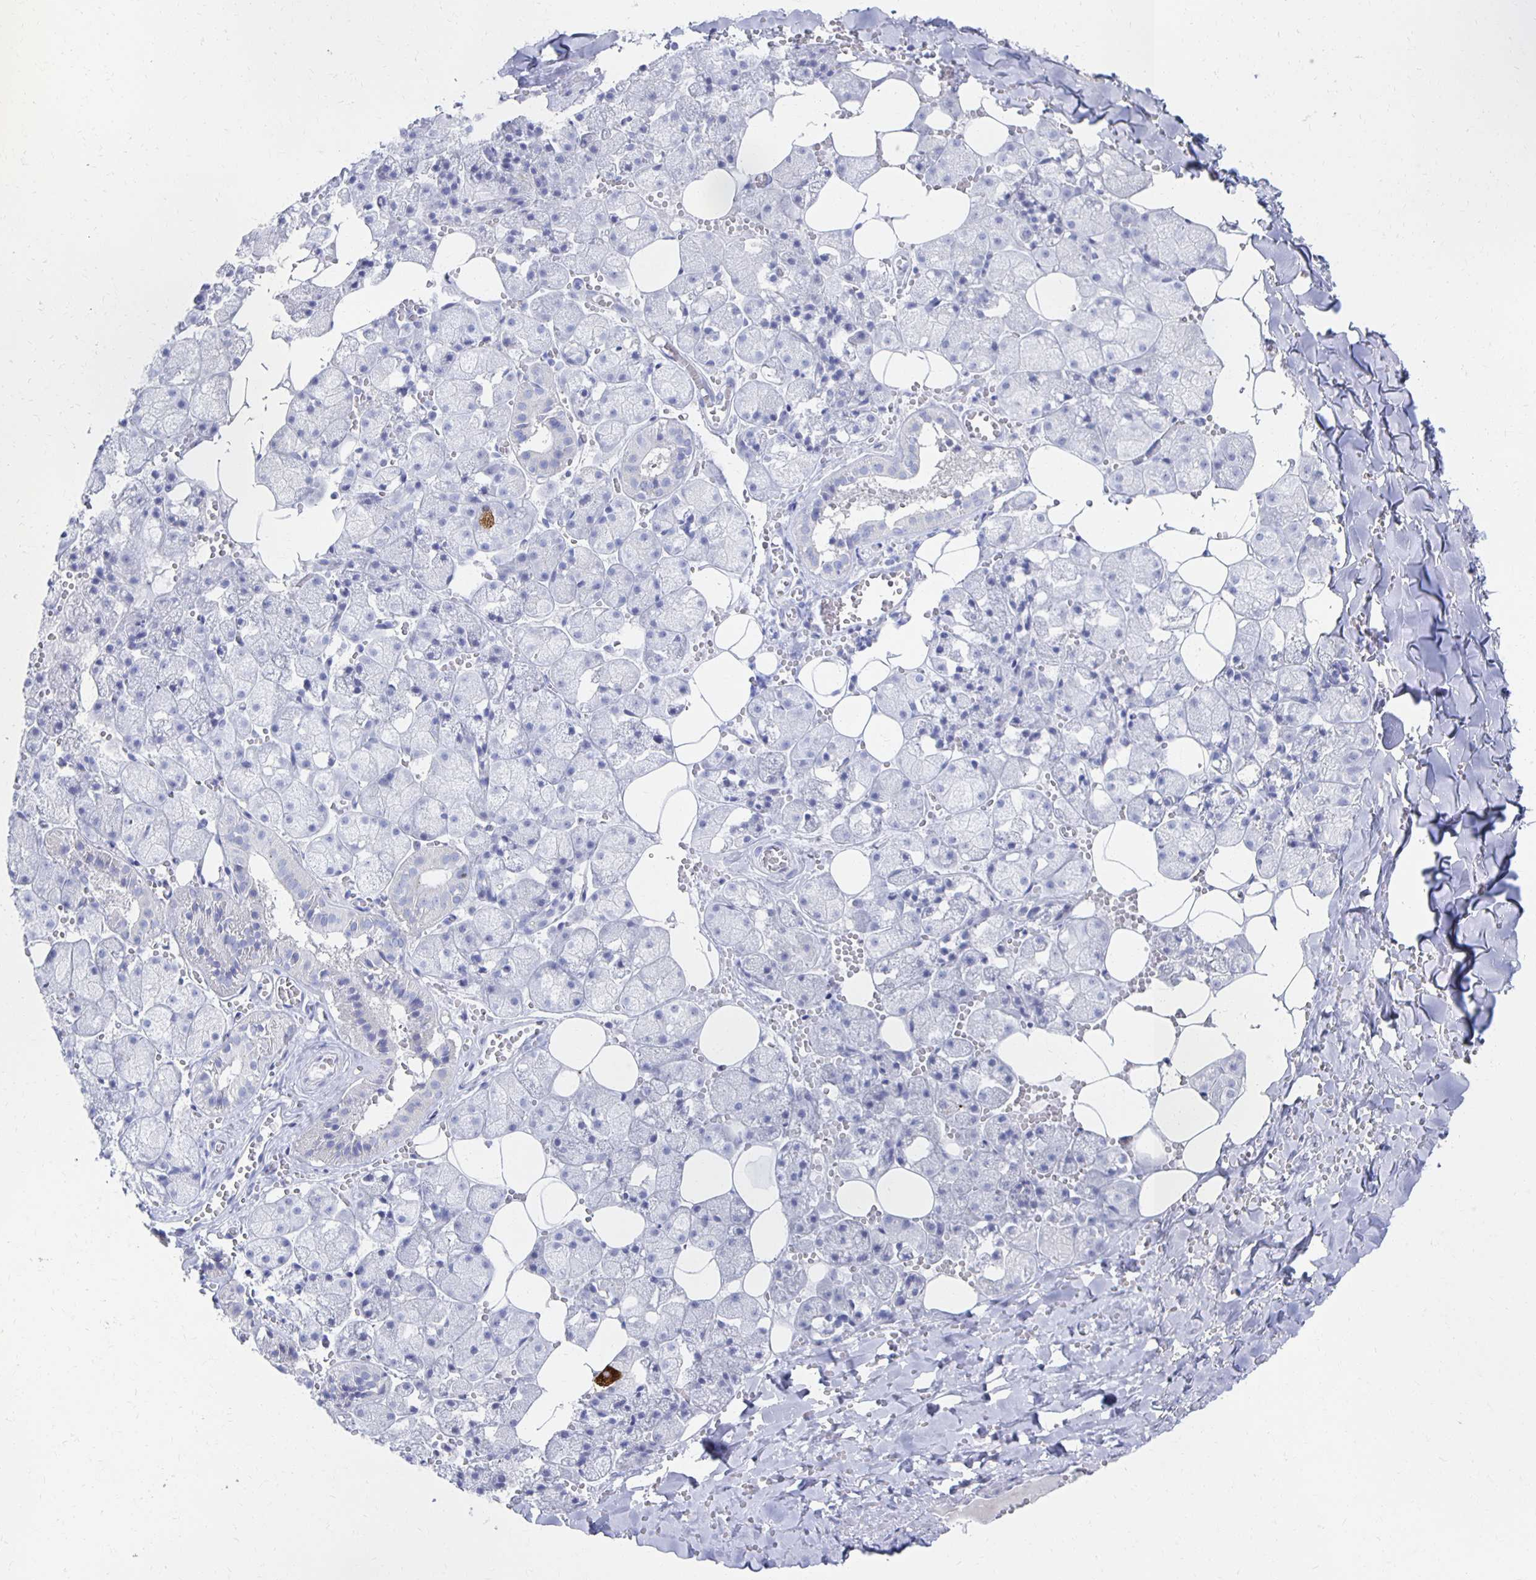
{"staining": {"intensity": "negative", "quantity": "none", "location": "none"}, "tissue": "salivary gland", "cell_type": "Glandular cells", "image_type": "normal", "snomed": [{"axis": "morphology", "description": "Normal tissue, NOS"}, {"axis": "topography", "description": "Salivary gland"}, {"axis": "topography", "description": "Peripheral nerve tissue"}], "caption": "IHC histopathology image of benign salivary gland: salivary gland stained with DAB reveals no significant protein staining in glandular cells.", "gene": "PRDM7", "patient": {"sex": "male", "age": 38}}